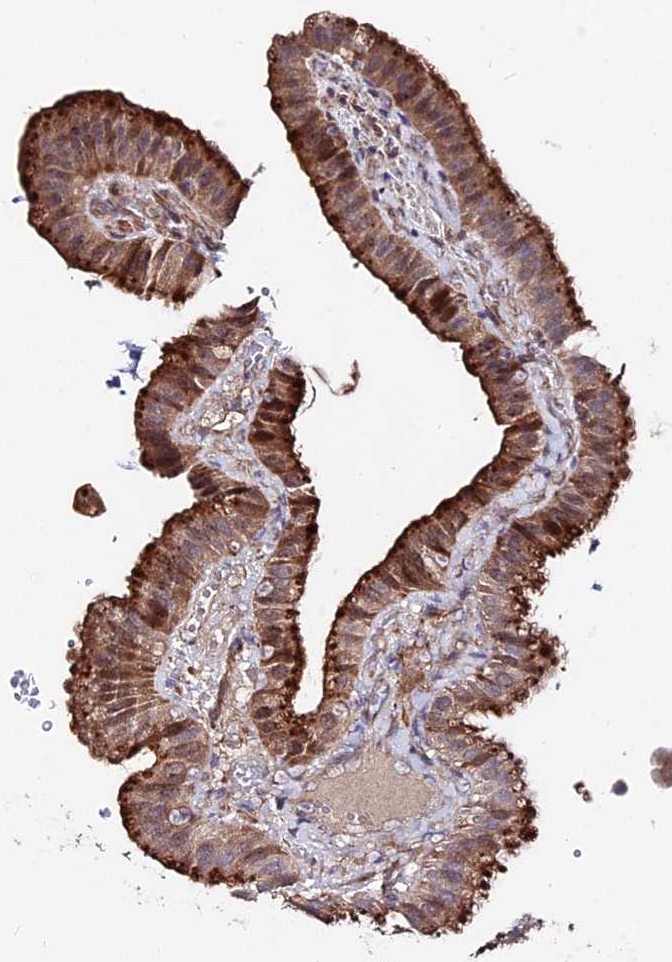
{"staining": {"intensity": "strong", "quantity": "25%-75%", "location": "cytoplasmic/membranous"}, "tissue": "gallbladder", "cell_type": "Glandular cells", "image_type": "normal", "snomed": [{"axis": "morphology", "description": "Normal tissue, NOS"}, {"axis": "topography", "description": "Gallbladder"}], "caption": "Benign gallbladder shows strong cytoplasmic/membranous positivity in approximately 25%-75% of glandular cells.", "gene": "ACTR5", "patient": {"sex": "female", "age": 61}}